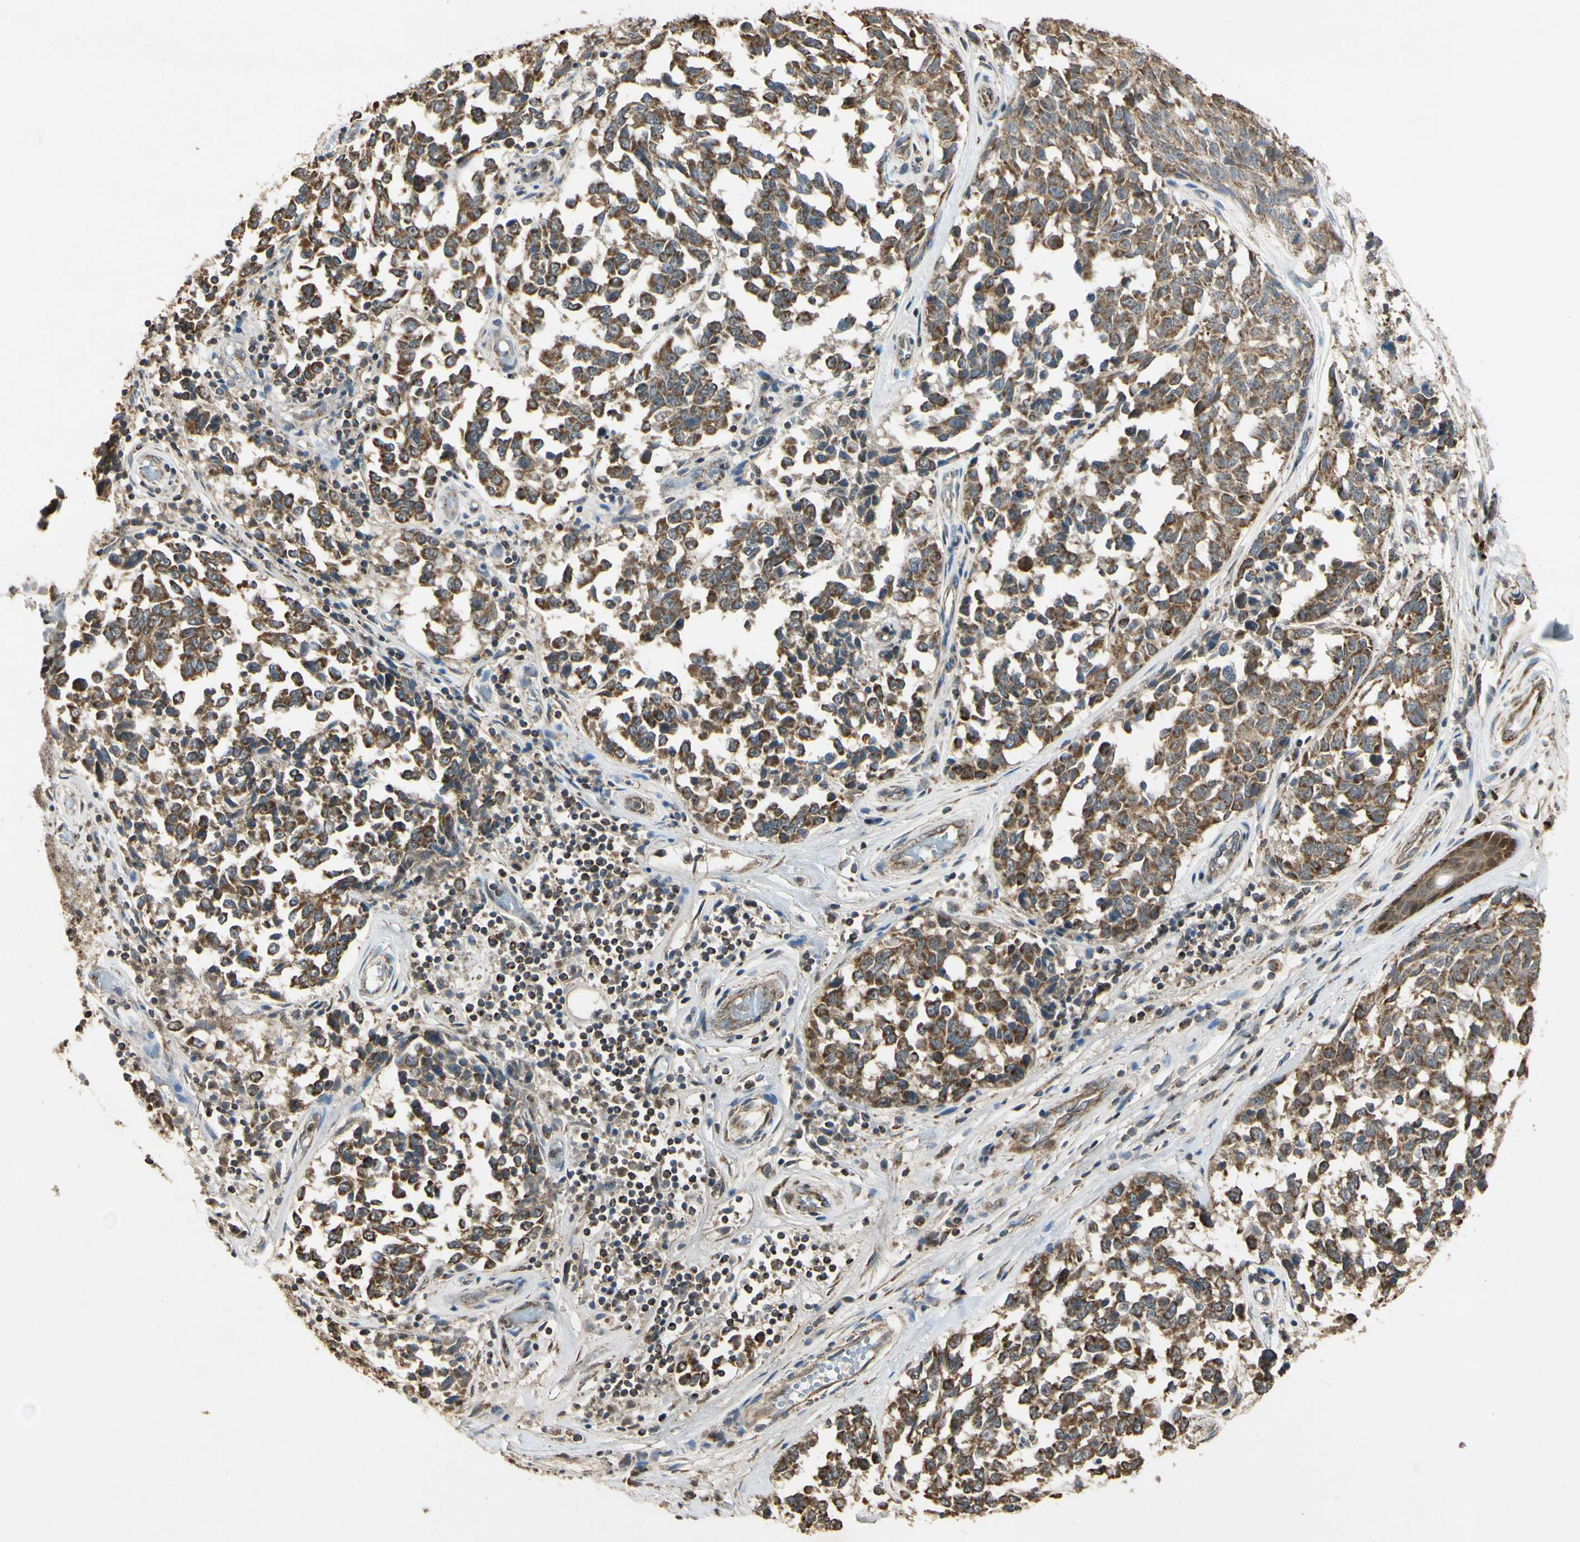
{"staining": {"intensity": "moderate", "quantity": ">75%", "location": "cytoplasmic/membranous"}, "tissue": "melanoma", "cell_type": "Tumor cells", "image_type": "cancer", "snomed": [{"axis": "morphology", "description": "Malignant melanoma, NOS"}, {"axis": "topography", "description": "Skin"}], "caption": "DAB (3,3'-diaminobenzidine) immunohistochemical staining of human malignant melanoma demonstrates moderate cytoplasmic/membranous protein positivity in about >75% of tumor cells.", "gene": "PRDX5", "patient": {"sex": "female", "age": 64}}